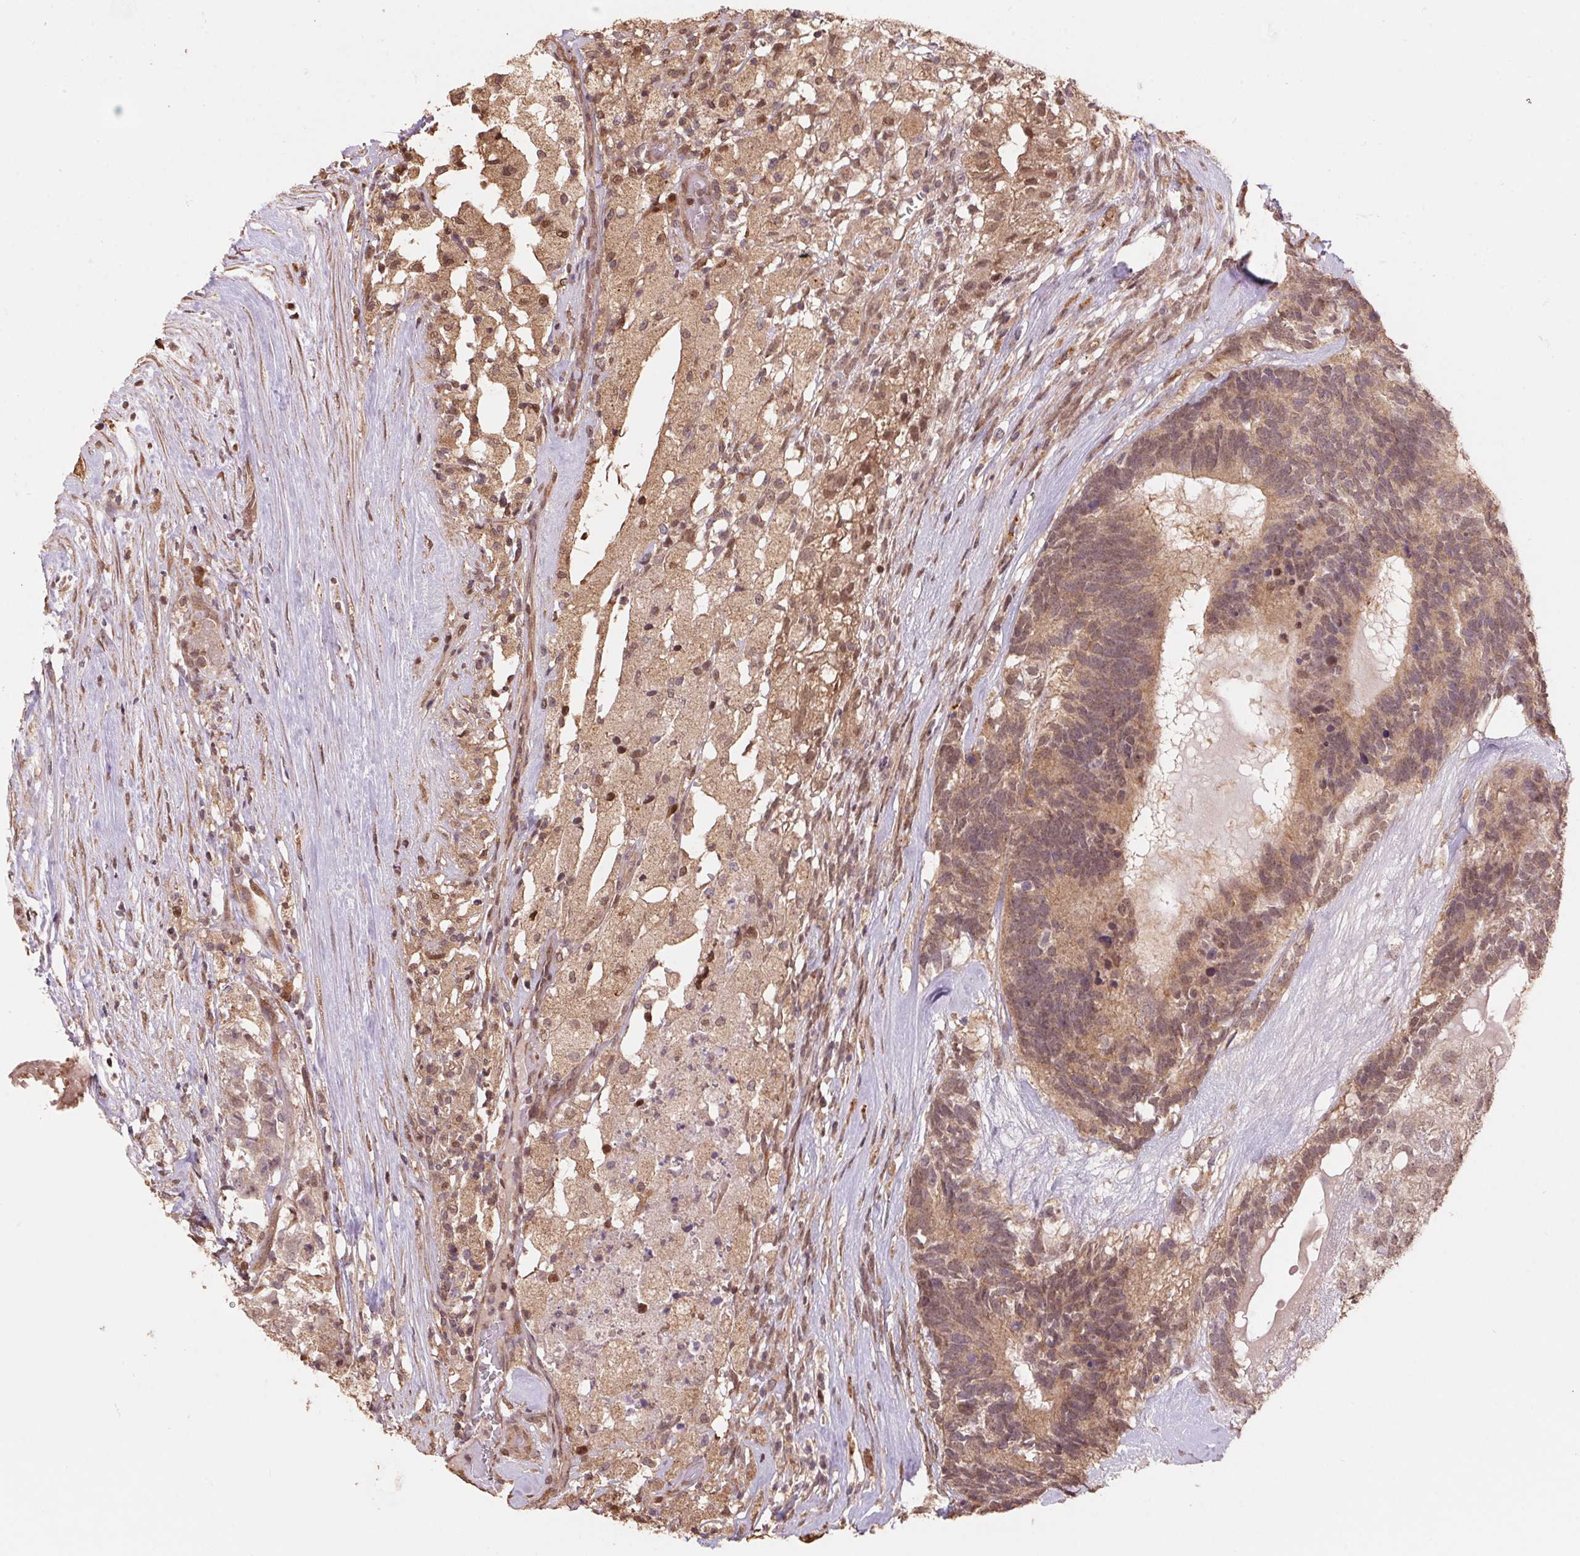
{"staining": {"intensity": "moderate", "quantity": ">75%", "location": "cytoplasmic/membranous,nuclear"}, "tissue": "testis cancer", "cell_type": "Tumor cells", "image_type": "cancer", "snomed": [{"axis": "morphology", "description": "Seminoma, NOS"}, {"axis": "morphology", "description": "Carcinoma, Embryonal, NOS"}, {"axis": "topography", "description": "Testis"}], "caption": "The immunohistochemical stain shows moderate cytoplasmic/membranous and nuclear expression in tumor cells of testis cancer (embryonal carcinoma) tissue.", "gene": "CUTA", "patient": {"sex": "male", "age": 41}}